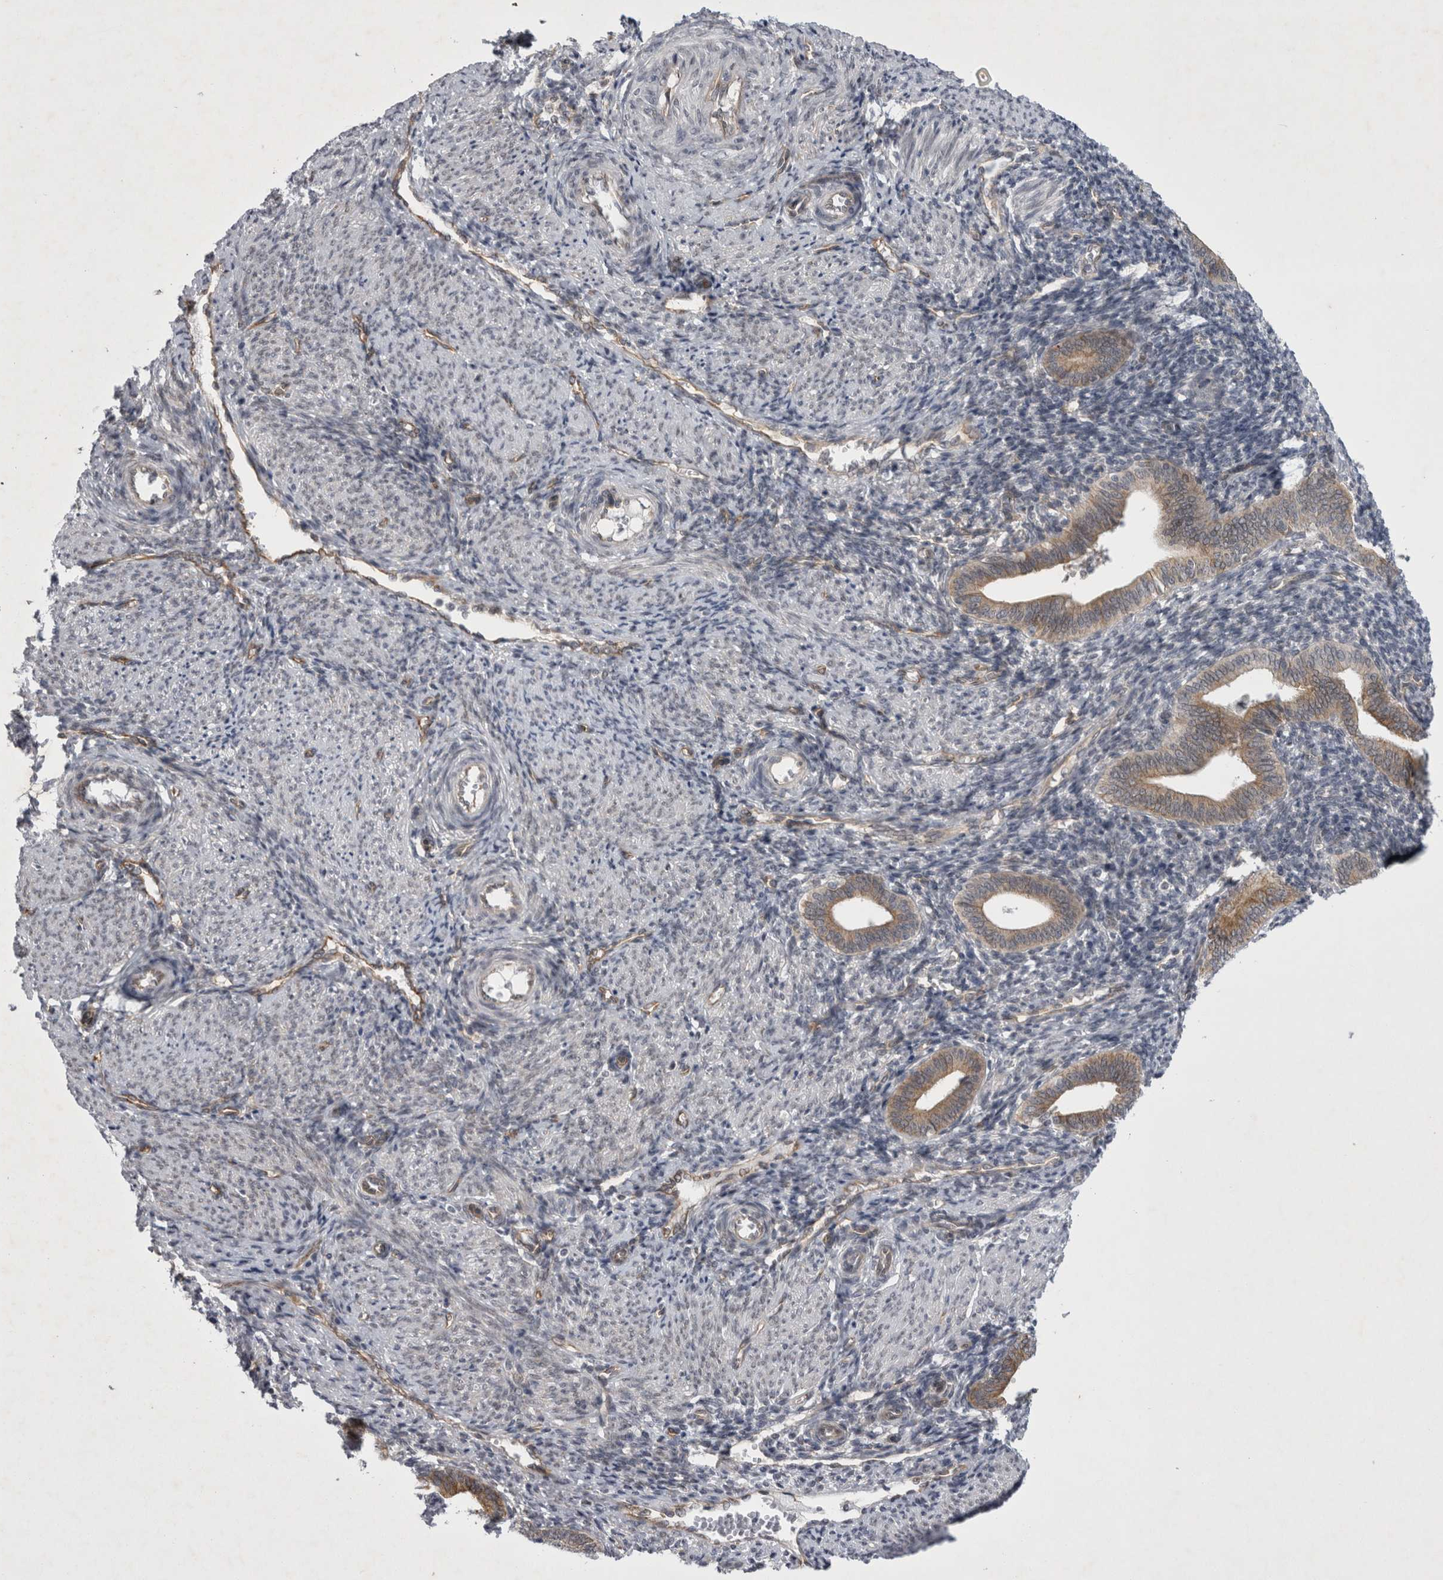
{"staining": {"intensity": "negative", "quantity": "none", "location": "none"}, "tissue": "endometrium", "cell_type": "Cells in endometrial stroma", "image_type": "normal", "snomed": [{"axis": "morphology", "description": "Normal tissue, NOS"}, {"axis": "topography", "description": "Uterus"}, {"axis": "topography", "description": "Endometrium"}], "caption": "Image shows no protein positivity in cells in endometrial stroma of benign endometrium.", "gene": "PARP11", "patient": {"sex": "female", "age": 33}}